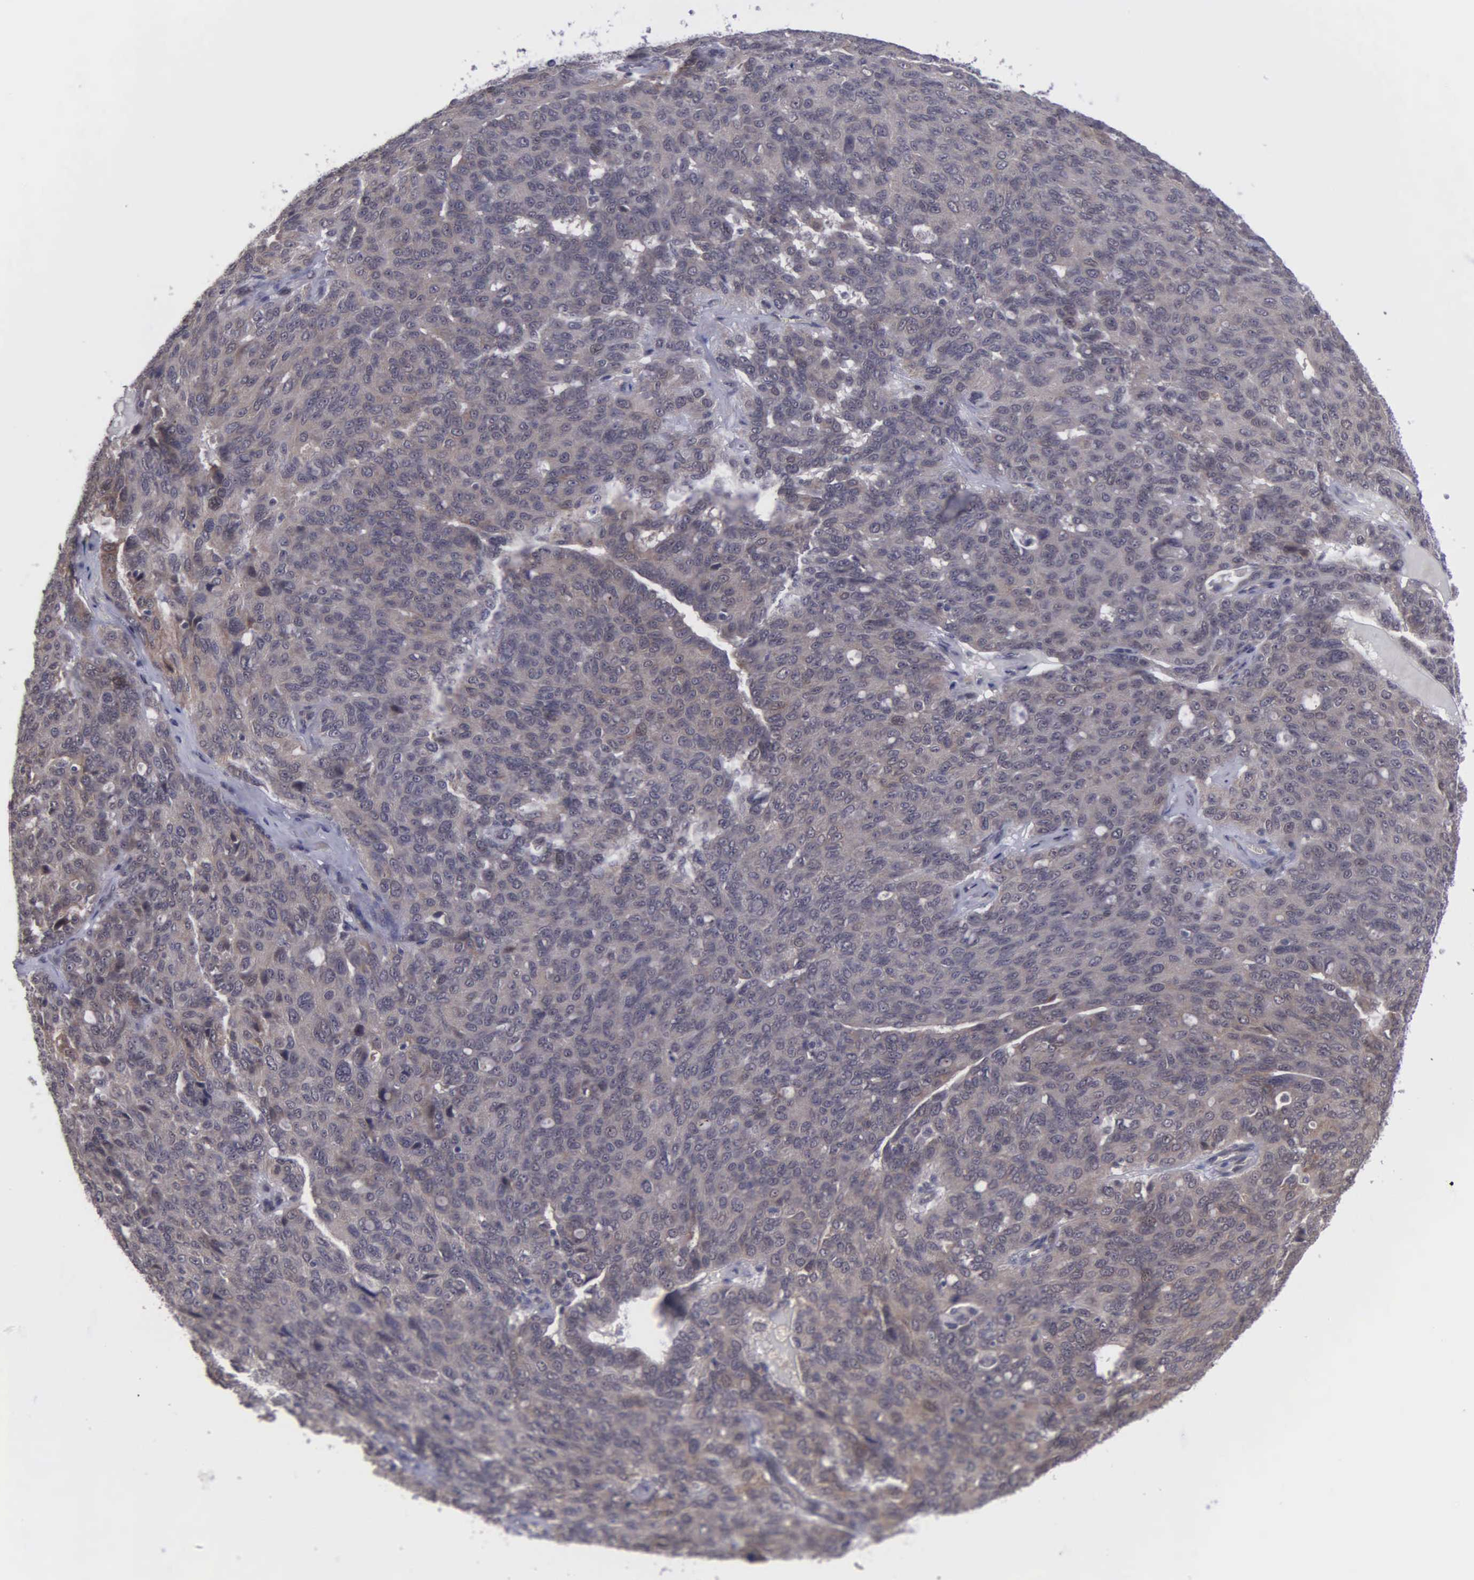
{"staining": {"intensity": "weak", "quantity": "25%-75%", "location": "cytoplasmic/membranous,nuclear"}, "tissue": "ovarian cancer", "cell_type": "Tumor cells", "image_type": "cancer", "snomed": [{"axis": "morphology", "description": "Carcinoma, endometroid"}, {"axis": "topography", "description": "Ovary"}], "caption": "This histopathology image reveals IHC staining of human ovarian cancer (endometroid carcinoma), with low weak cytoplasmic/membranous and nuclear expression in about 25%-75% of tumor cells.", "gene": "MAP3K9", "patient": {"sex": "female", "age": 60}}